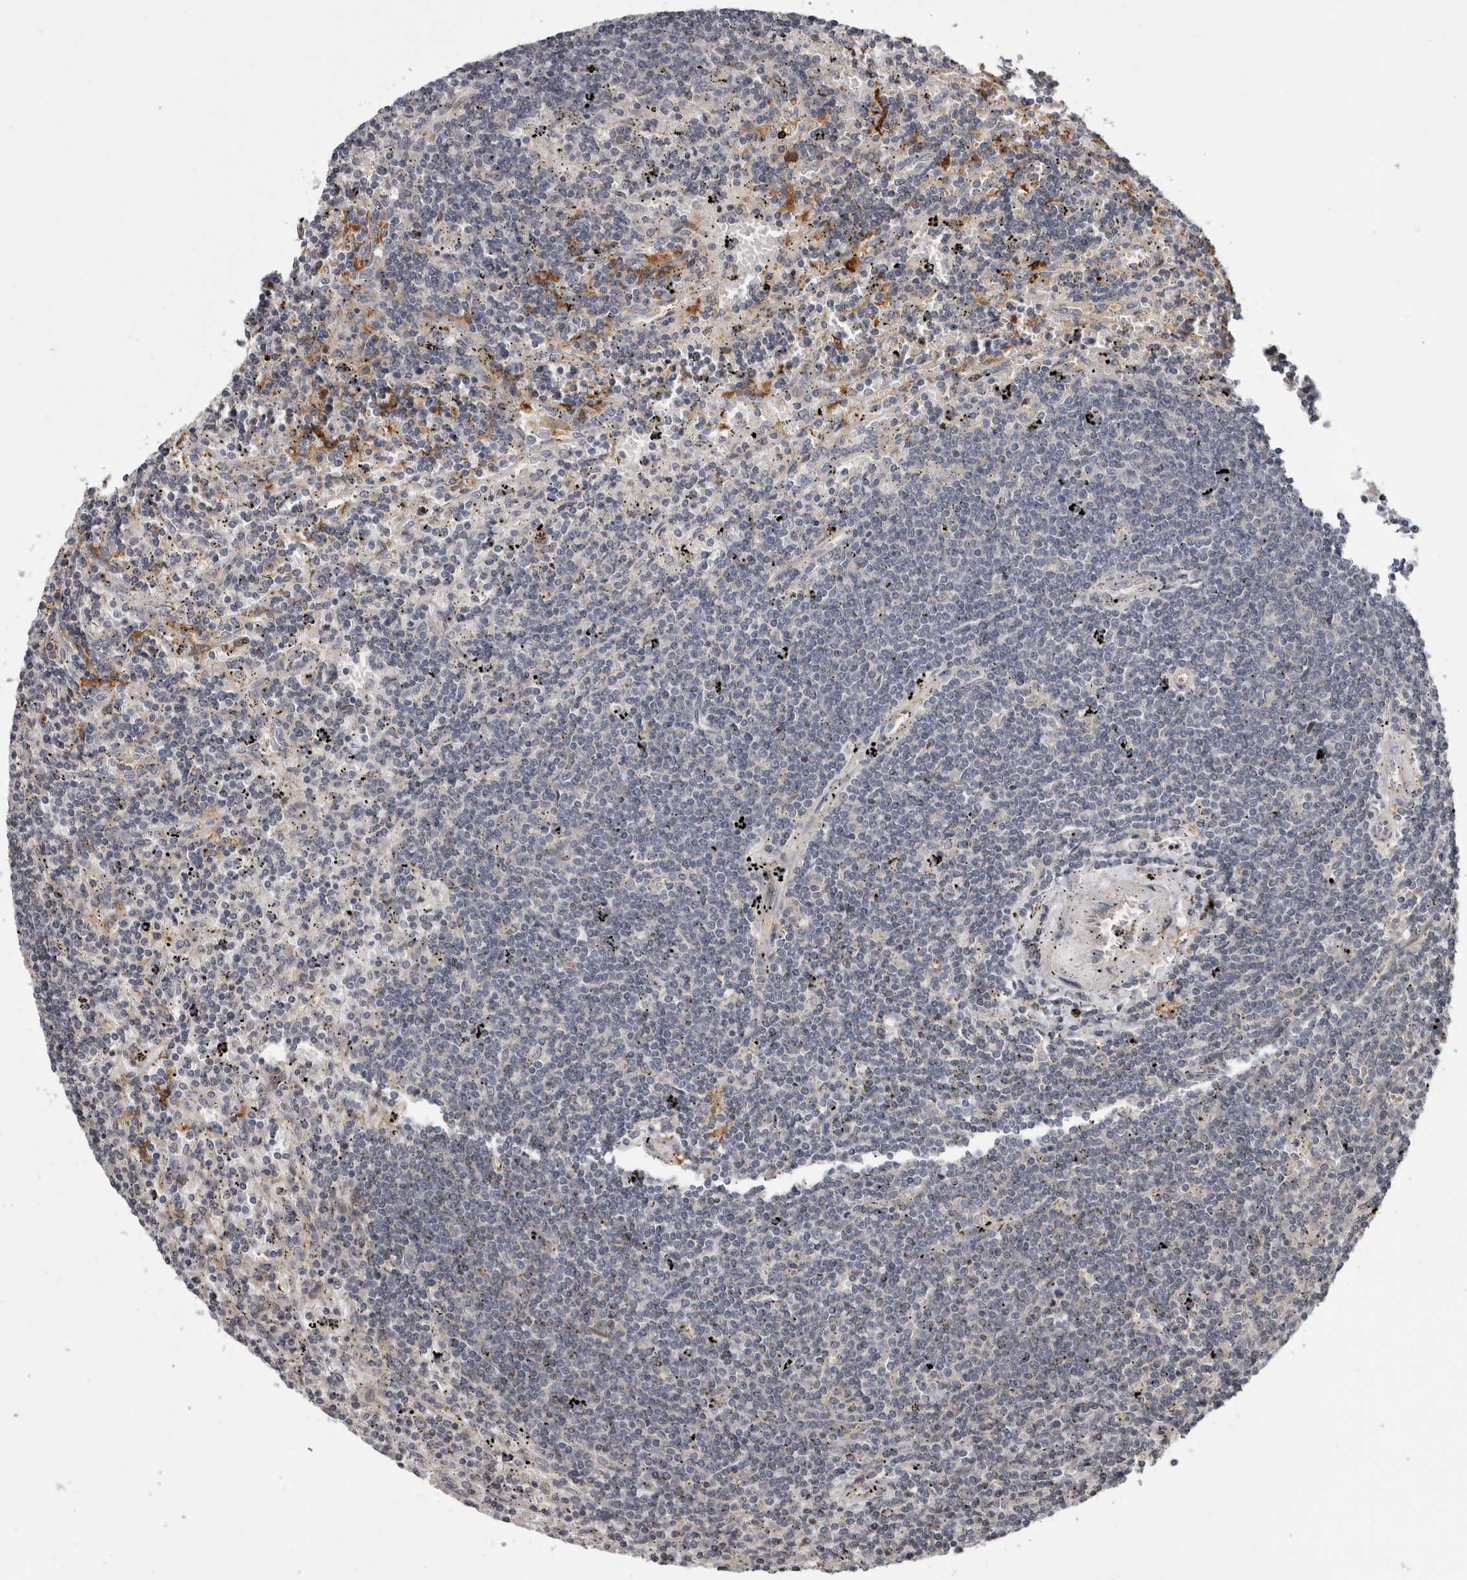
{"staining": {"intensity": "negative", "quantity": "none", "location": "none"}, "tissue": "lymphoma", "cell_type": "Tumor cells", "image_type": "cancer", "snomed": [{"axis": "morphology", "description": "Malignant lymphoma, non-Hodgkin's type, Low grade"}, {"axis": "topography", "description": "Spleen"}], "caption": "A high-resolution image shows IHC staining of malignant lymphoma, non-Hodgkin's type (low-grade), which reveals no significant positivity in tumor cells.", "gene": "FGFR4", "patient": {"sex": "male", "age": 76}}